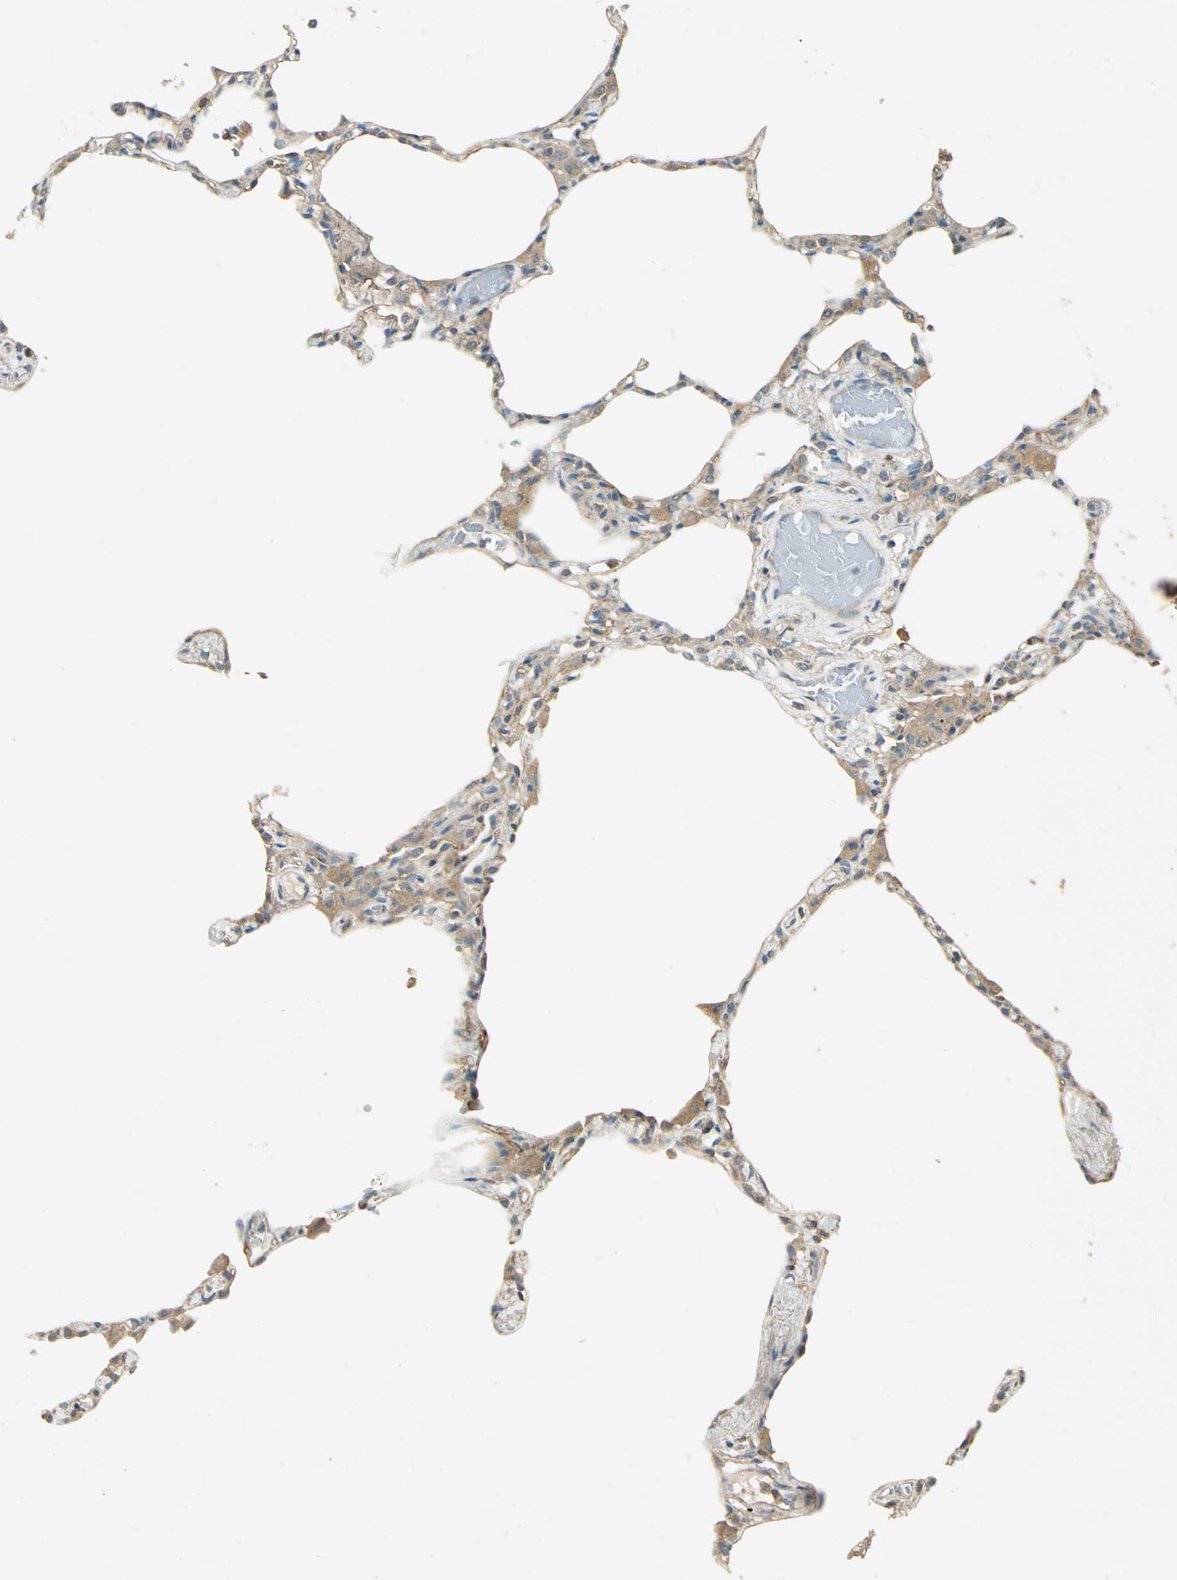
{"staining": {"intensity": "moderate", "quantity": "<25%", "location": "cytoplasmic/membranous"}, "tissue": "lung", "cell_type": "Alveolar cells", "image_type": "normal", "snomed": [{"axis": "morphology", "description": "Normal tissue, NOS"}, {"axis": "topography", "description": "Lung"}], "caption": "A brown stain labels moderate cytoplasmic/membranous positivity of a protein in alveolar cells of unremarkable human lung. (brown staining indicates protein expression, while blue staining denotes nuclei).", "gene": "SHC2", "patient": {"sex": "female", "age": 49}}